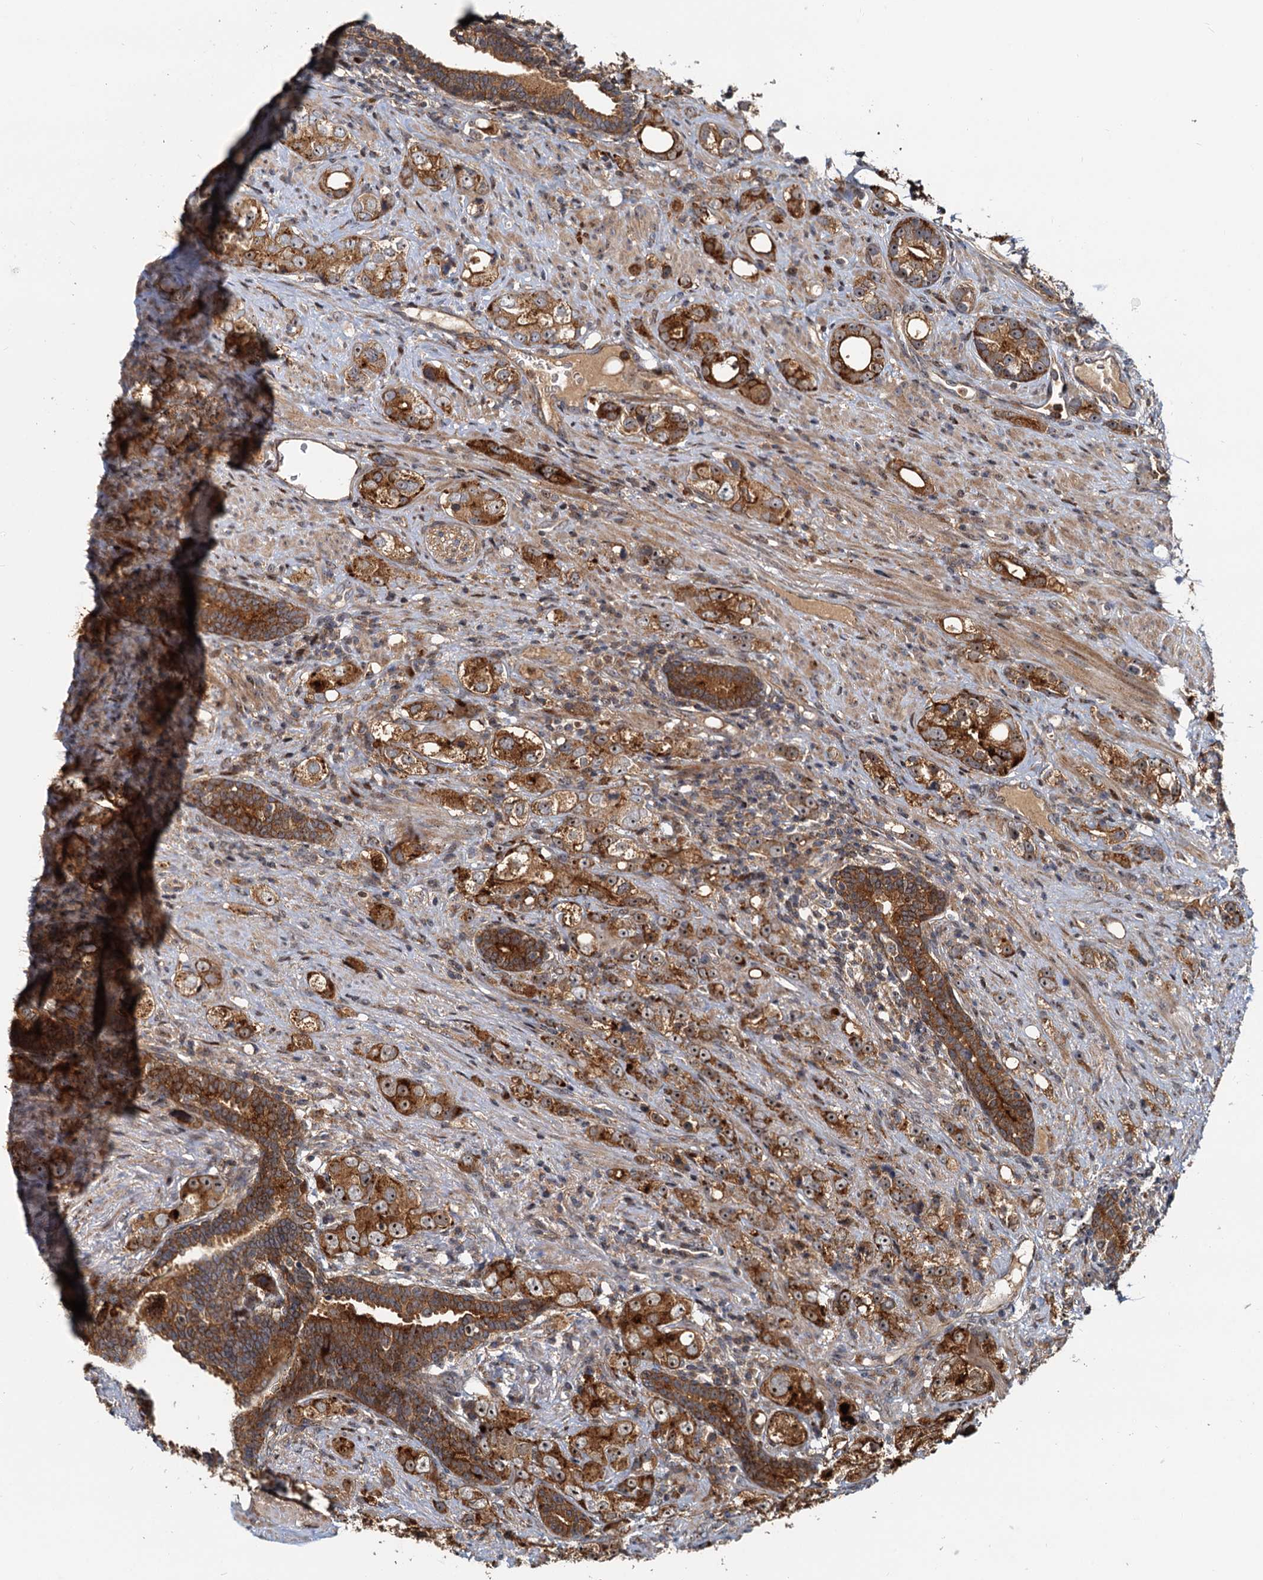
{"staining": {"intensity": "strong", "quantity": ">75%", "location": "cytoplasmic/membranous,nuclear"}, "tissue": "prostate cancer", "cell_type": "Tumor cells", "image_type": "cancer", "snomed": [{"axis": "morphology", "description": "Adenocarcinoma, High grade"}, {"axis": "topography", "description": "Prostate"}], "caption": "Immunohistochemistry (IHC) (DAB (3,3'-diaminobenzidine)) staining of adenocarcinoma (high-grade) (prostate) exhibits strong cytoplasmic/membranous and nuclear protein expression in about >75% of tumor cells.", "gene": "TOLLIP", "patient": {"sex": "male", "age": 63}}